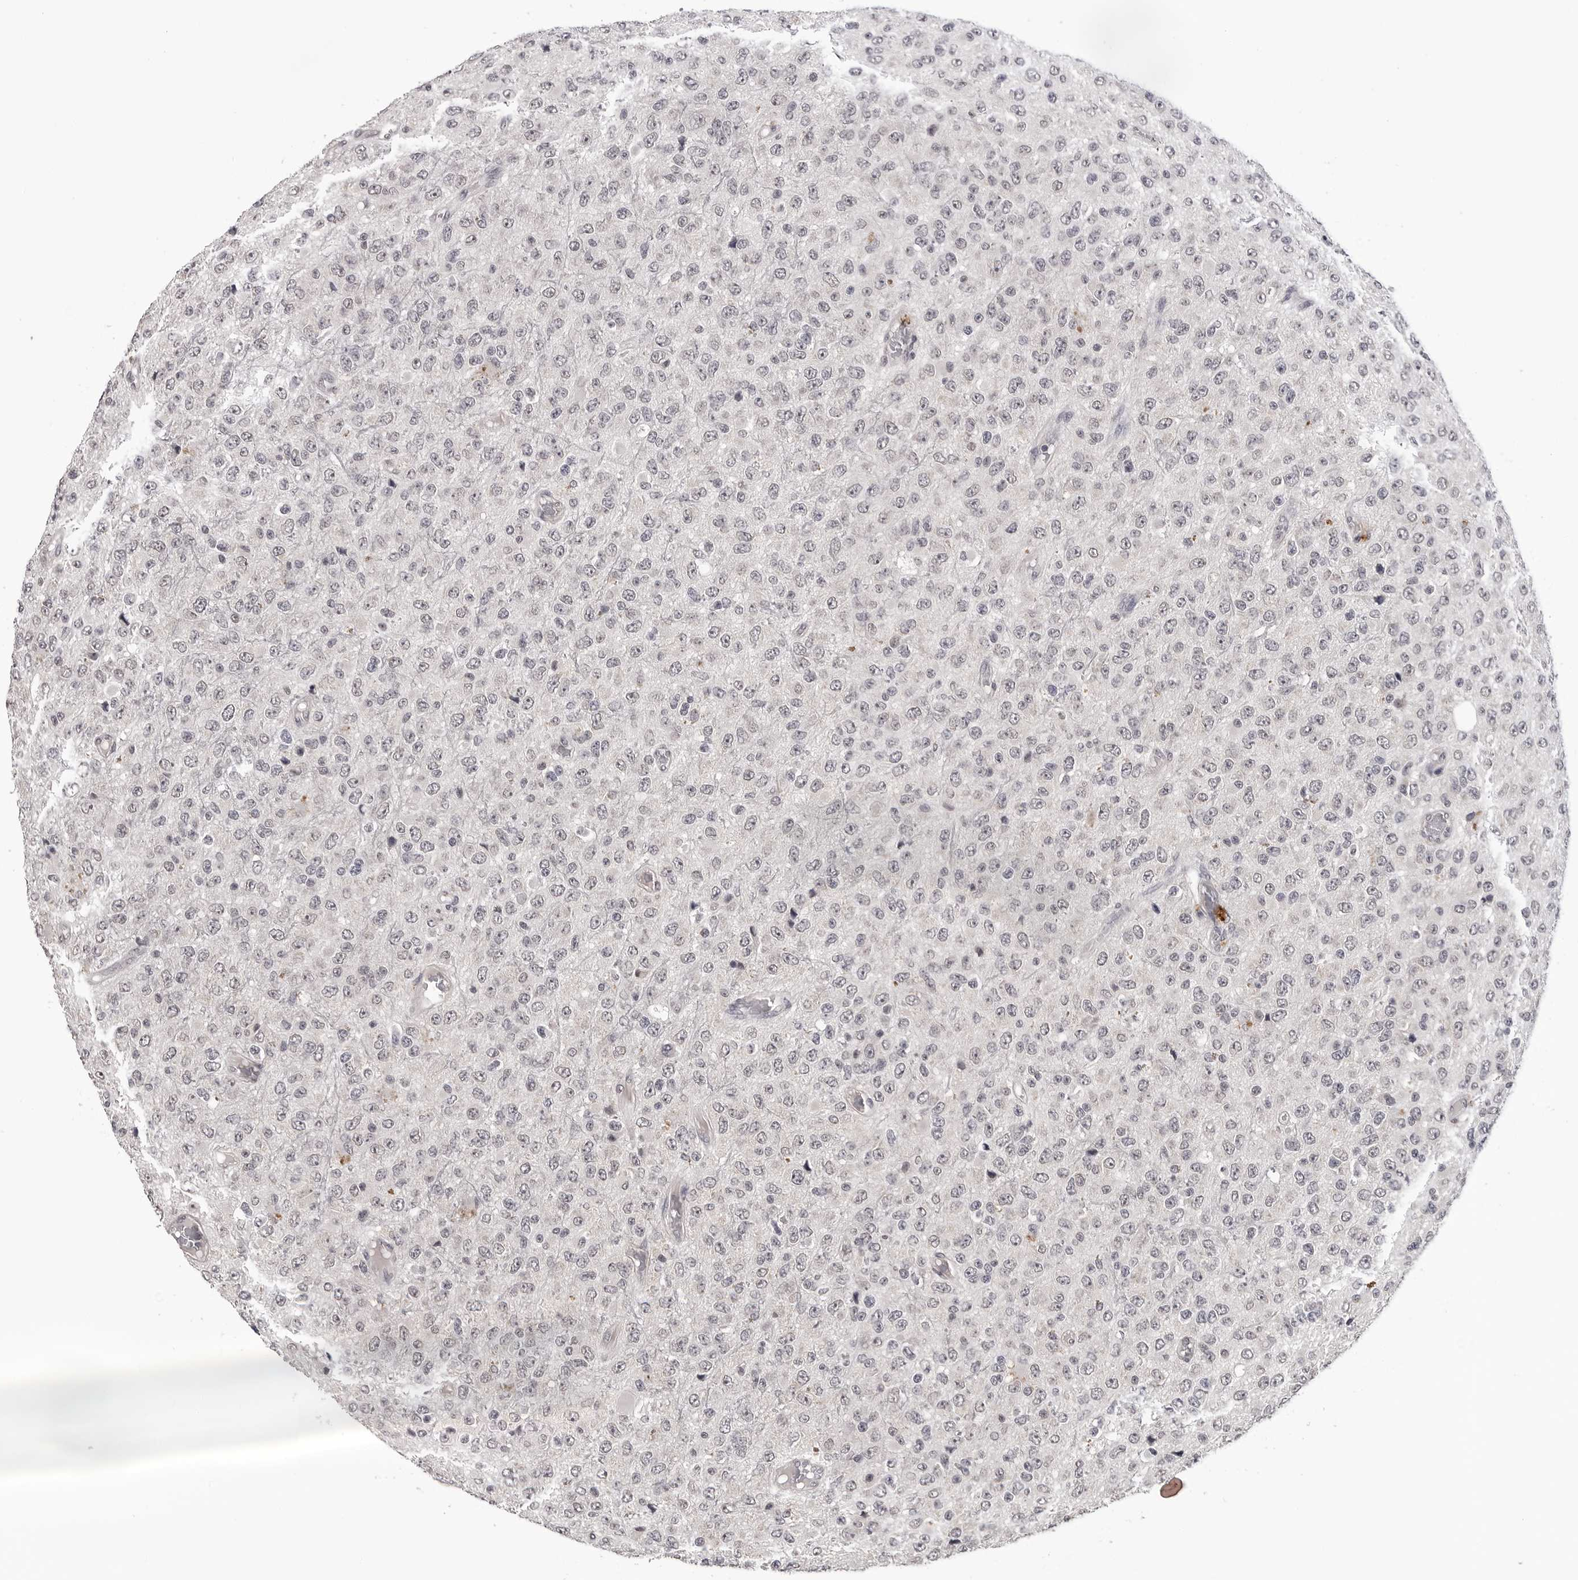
{"staining": {"intensity": "negative", "quantity": "none", "location": "none"}, "tissue": "glioma", "cell_type": "Tumor cells", "image_type": "cancer", "snomed": [{"axis": "morphology", "description": "Glioma, malignant, High grade"}, {"axis": "topography", "description": "pancreas cauda"}], "caption": "A high-resolution micrograph shows immunohistochemistry staining of glioma, which exhibits no significant staining in tumor cells.", "gene": "CDK20", "patient": {"sex": "male", "age": 60}}